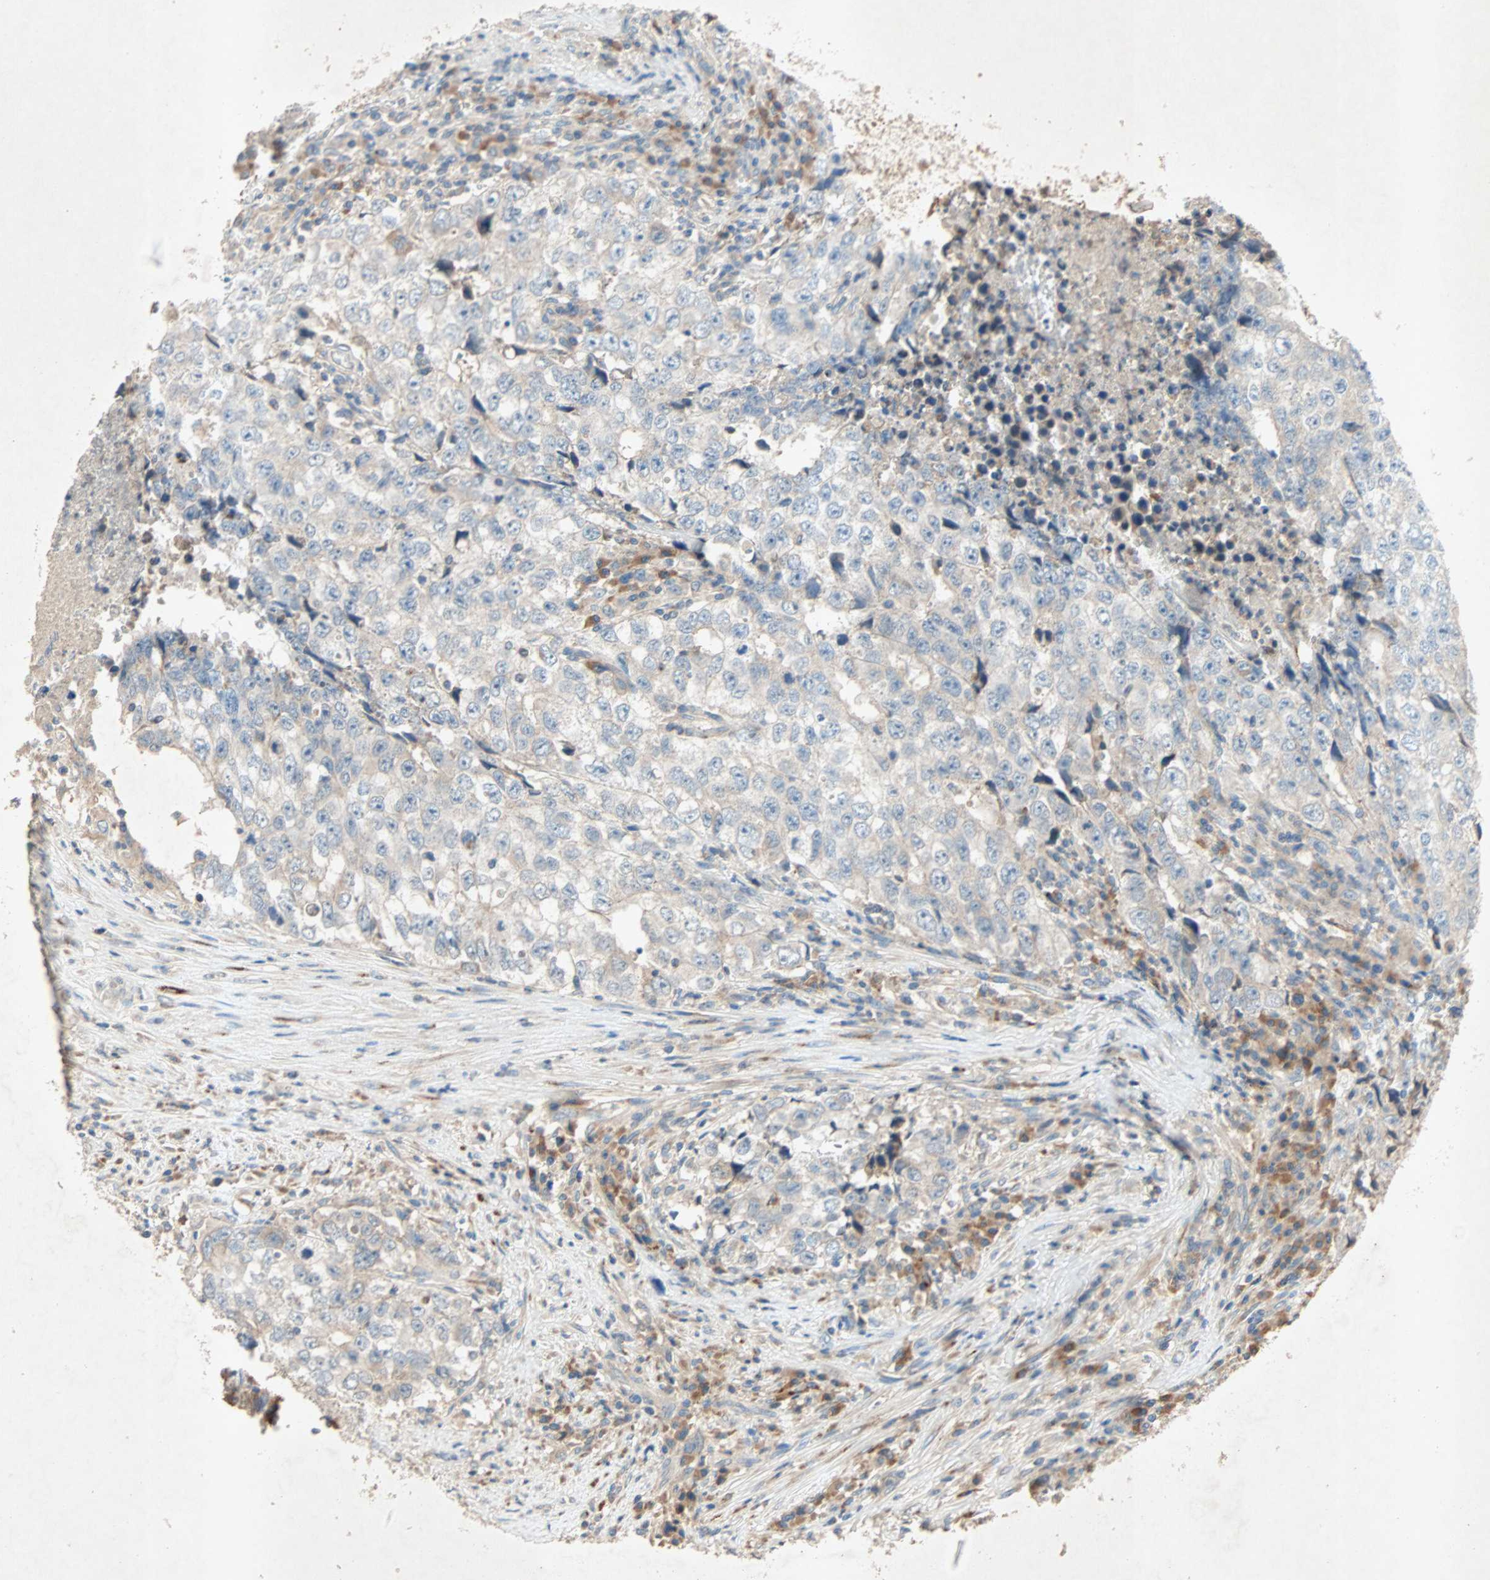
{"staining": {"intensity": "weak", "quantity": "25%-75%", "location": "cytoplasmic/membranous"}, "tissue": "testis cancer", "cell_type": "Tumor cells", "image_type": "cancer", "snomed": [{"axis": "morphology", "description": "Necrosis, NOS"}, {"axis": "morphology", "description": "Carcinoma, Embryonal, NOS"}, {"axis": "topography", "description": "Testis"}], "caption": "Approximately 25%-75% of tumor cells in testis cancer demonstrate weak cytoplasmic/membranous protein positivity as visualized by brown immunohistochemical staining.", "gene": "XYLT1", "patient": {"sex": "male", "age": 19}}